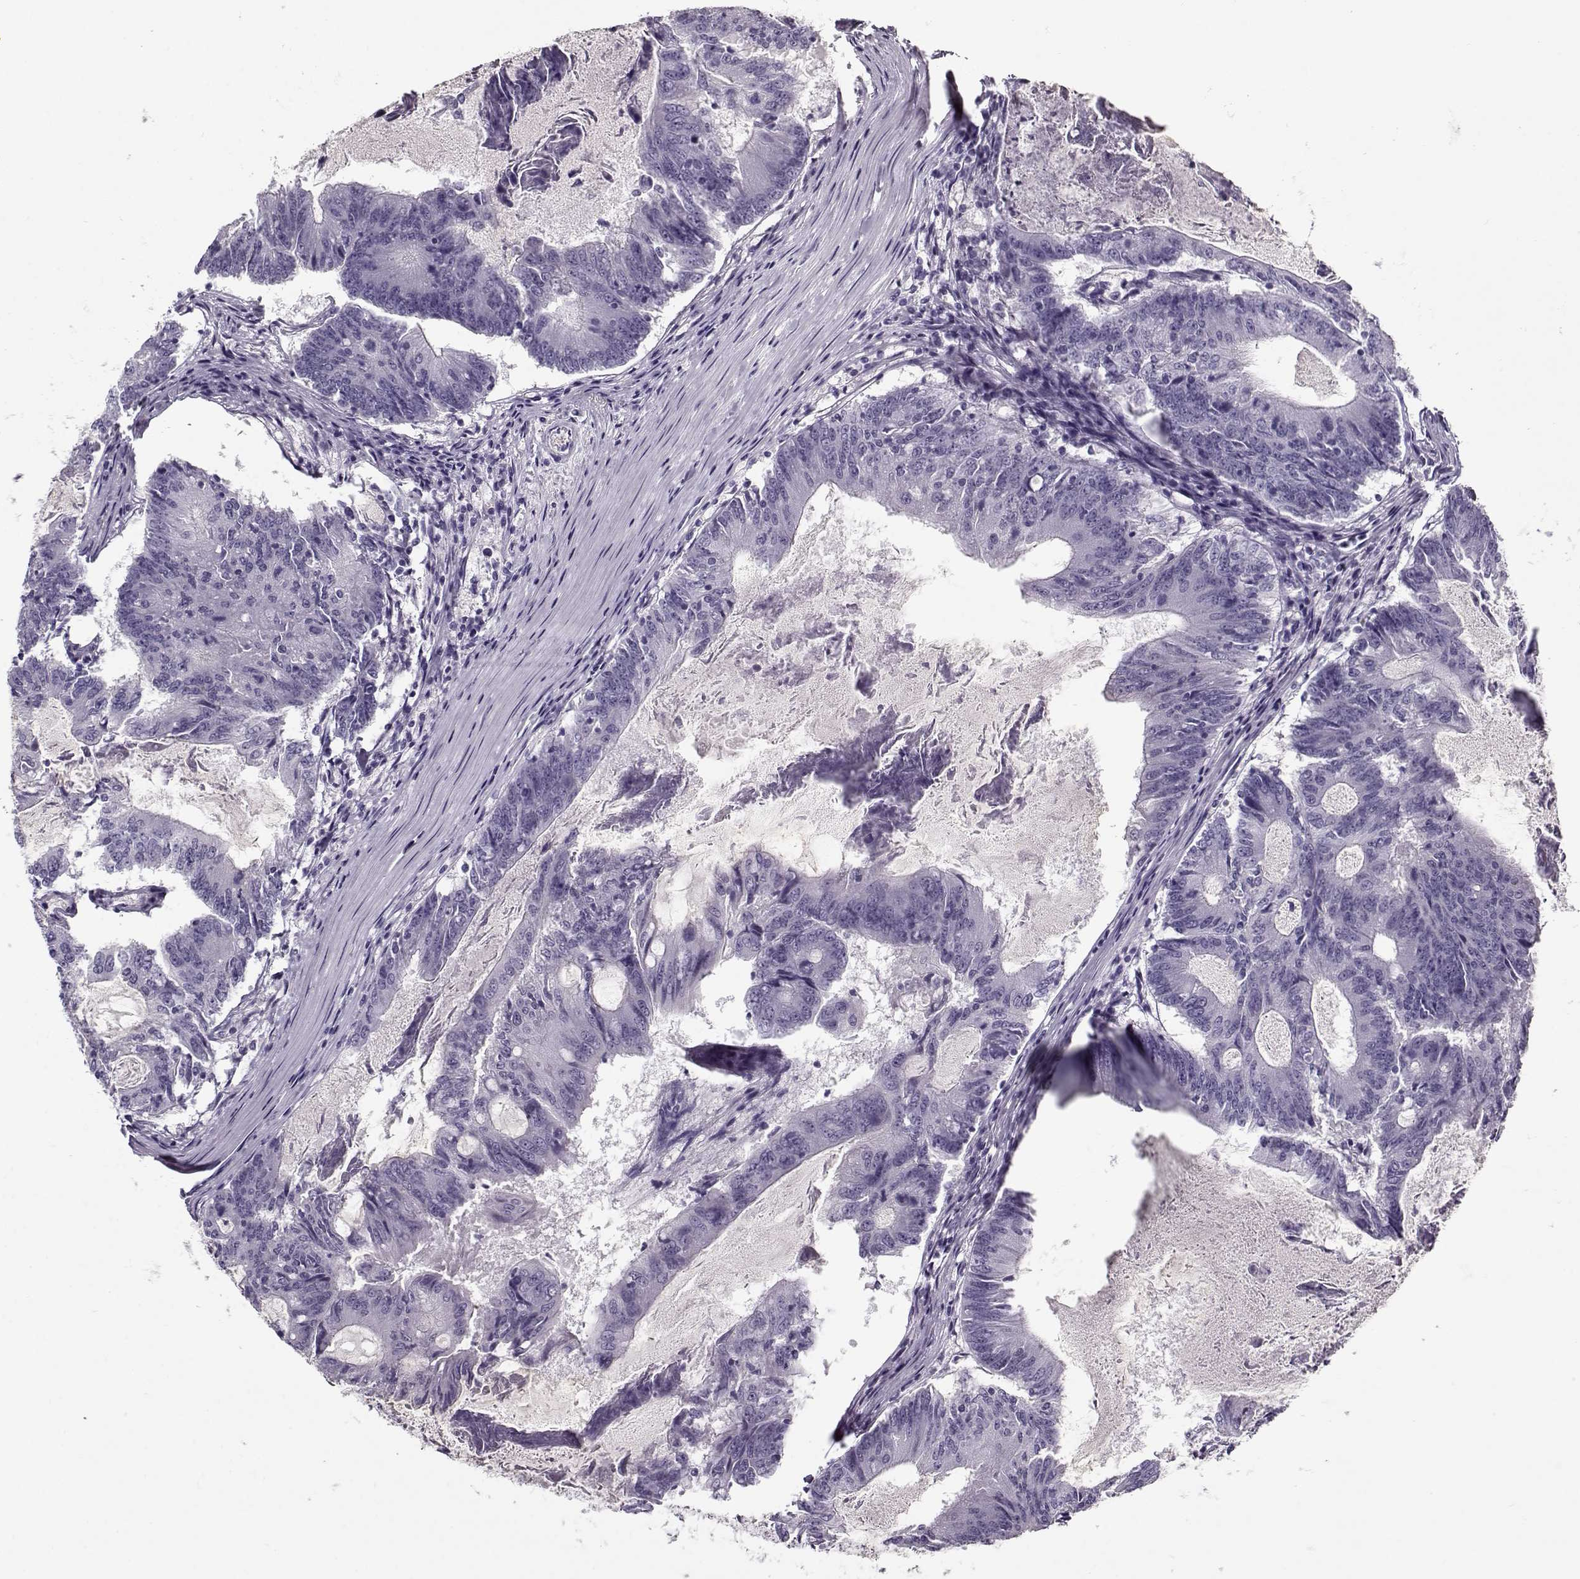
{"staining": {"intensity": "negative", "quantity": "none", "location": "none"}, "tissue": "colorectal cancer", "cell_type": "Tumor cells", "image_type": "cancer", "snomed": [{"axis": "morphology", "description": "Adenocarcinoma, NOS"}, {"axis": "topography", "description": "Colon"}], "caption": "DAB (3,3'-diaminobenzidine) immunohistochemical staining of human colorectal adenocarcinoma exhibits no significant staining in tumor cells. (DAB IHC, high magnification).", "gene": "CCDC136", "patient": {"sex": "female", "age": 70}}